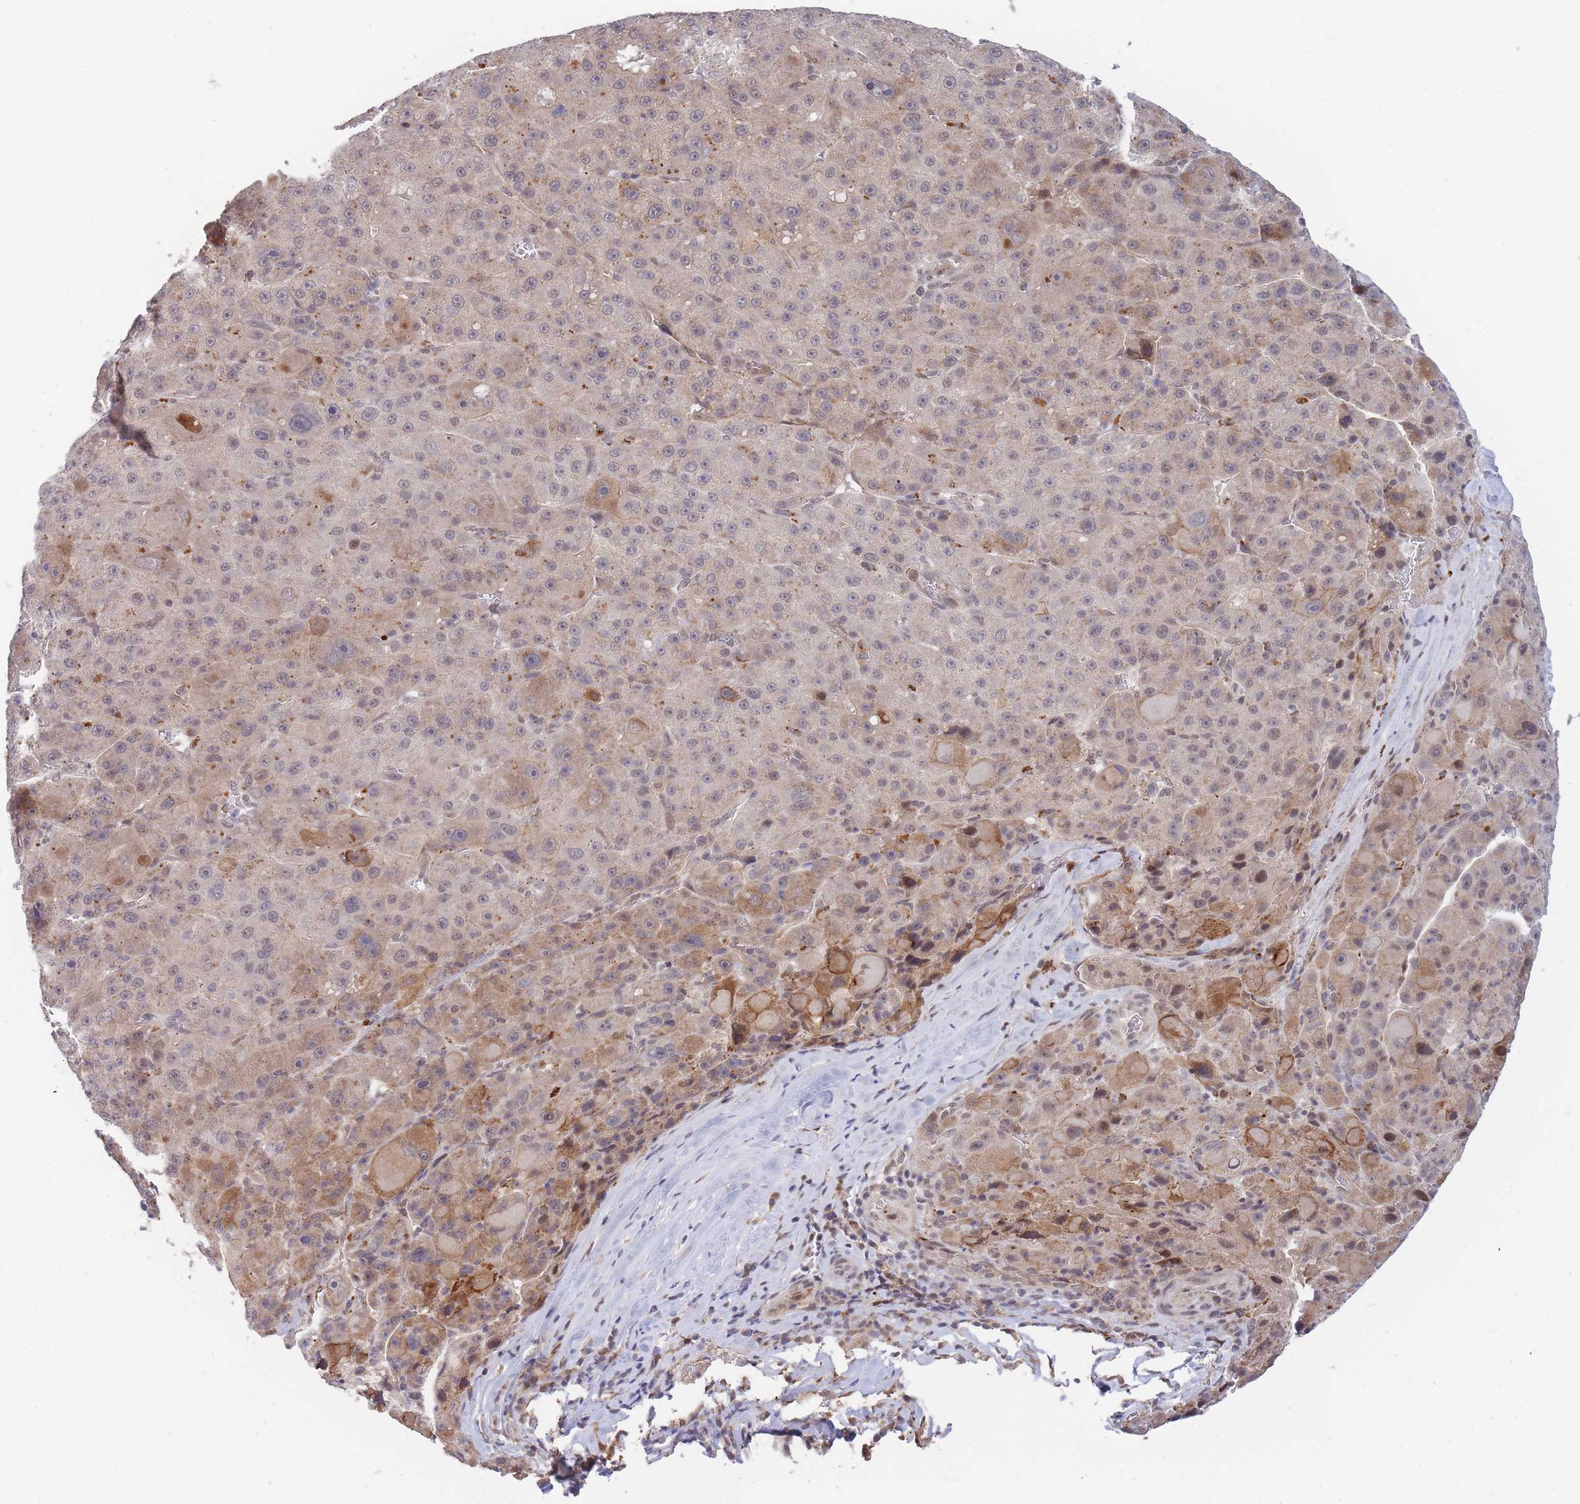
{"staining": {"intensity": "moderate", "quantity": "25%-75%", "location": "cytoplasmic/membranous"}, "tissue": "liver cancer", "cell_type": "Tumor cells", "image_type": "cancer", "snomed": [{"axis": "morphology", "description": "Carcinoma, Hepatocellular, NOS"}, {"axis": "topography", "description": "Liver"}], "caption": "Liver cancer (hepatocellular carcinoma) stained for a protein (brown) reveals moderate cytoplasmic/membranous positive staining in approximately 25%-75% of tumor cells.", "gene": "BOD1L1", "patient": {"sex": "male", "age": 76}}